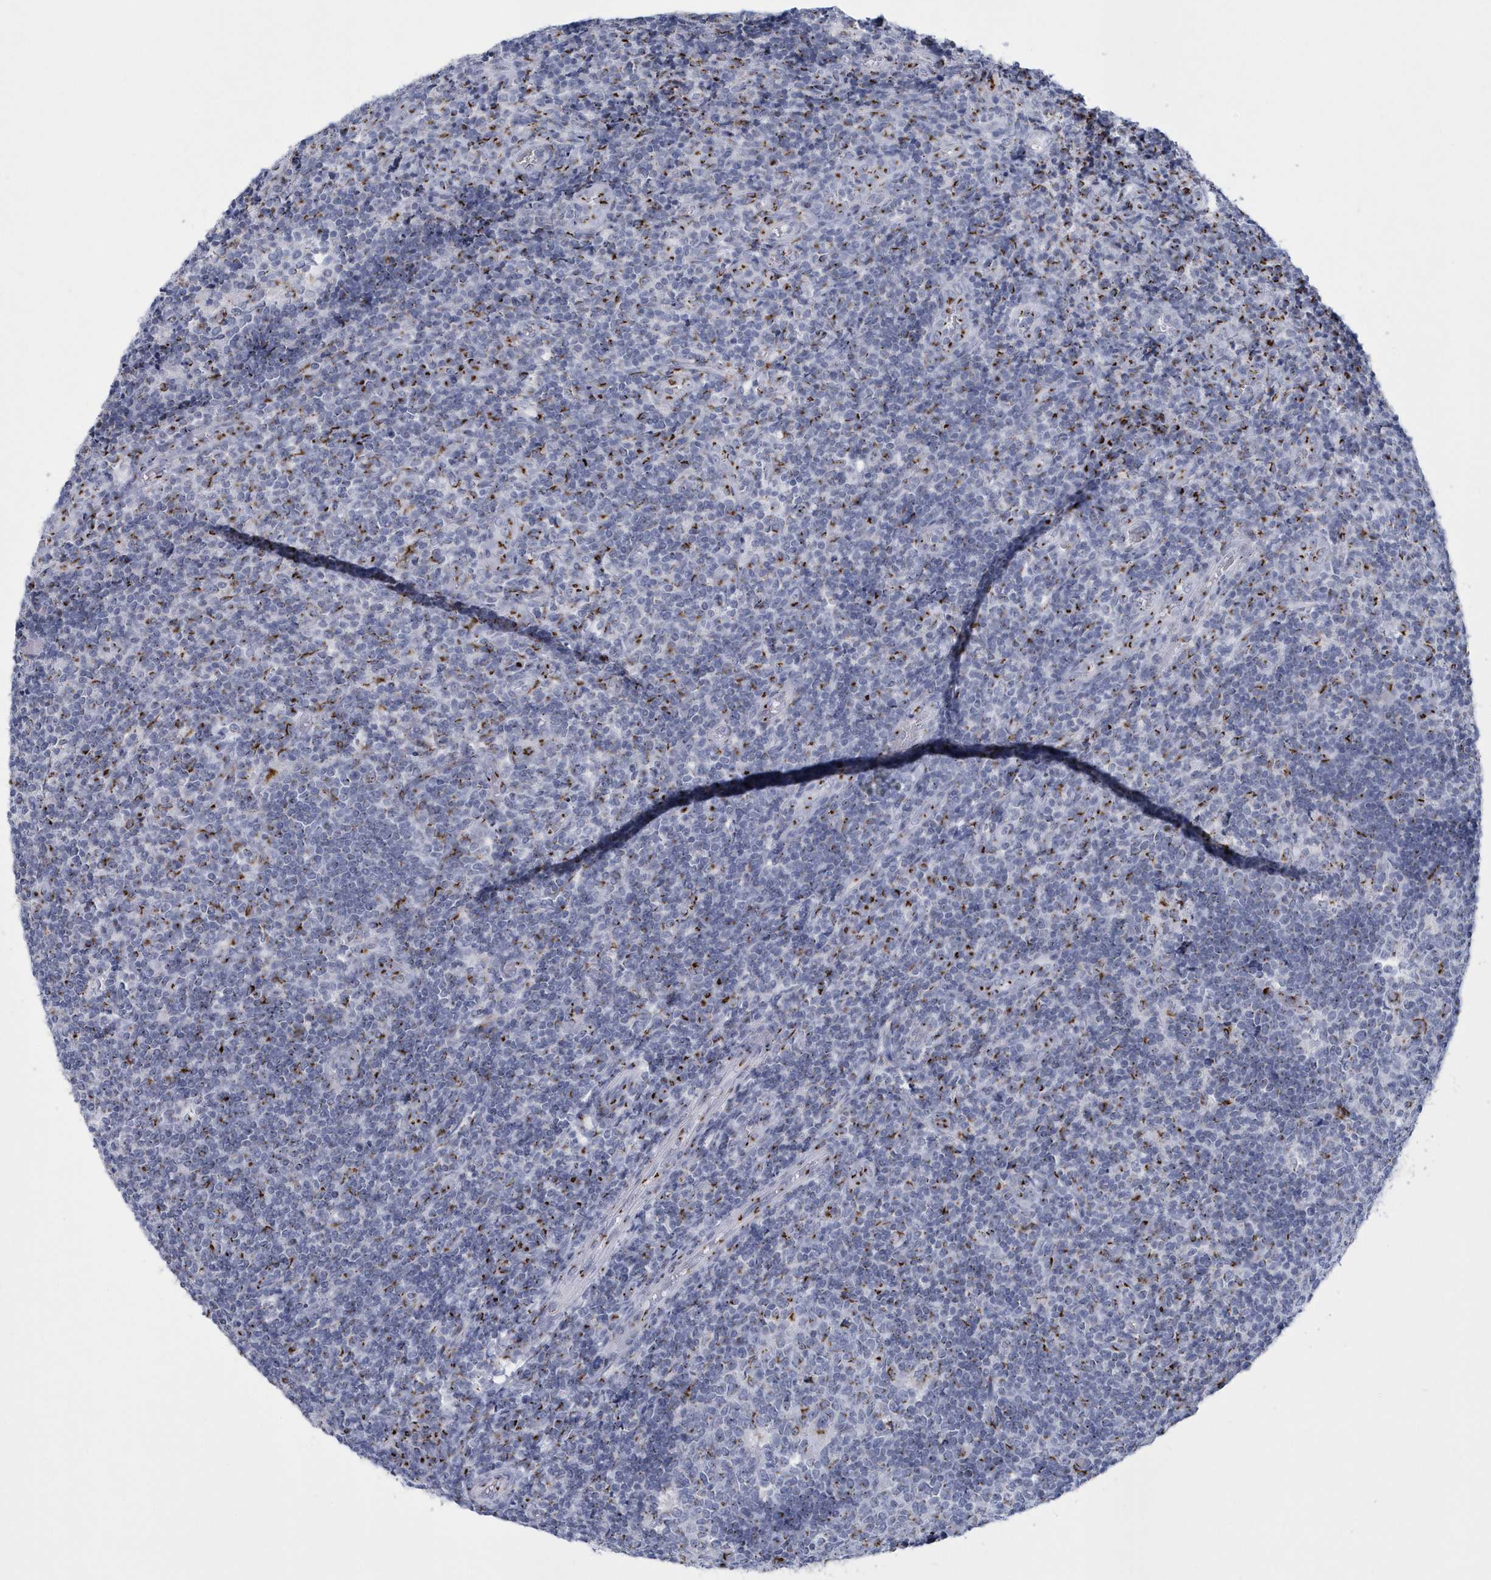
{"staining": {"intensity": "moderate", "quantity": "<25%", "location": "cytoplasmic/membranous"}, "tissue": "tonsil", "cell_type": "Germinal center cells", "image_type": "normal", "snomed": [{"axis": "morphology", "description": "Normal tissue, NOS"}, {"axis": "topography", "description": "Tonsil"}], "caption": "IHC of normal human tonsil reveals low levels of moderate cytoplasmic/membranous expression in approximately <25% of germinal center cells.", "gene": "SLX9", "patient": {"sex": "female", "age": 19}}